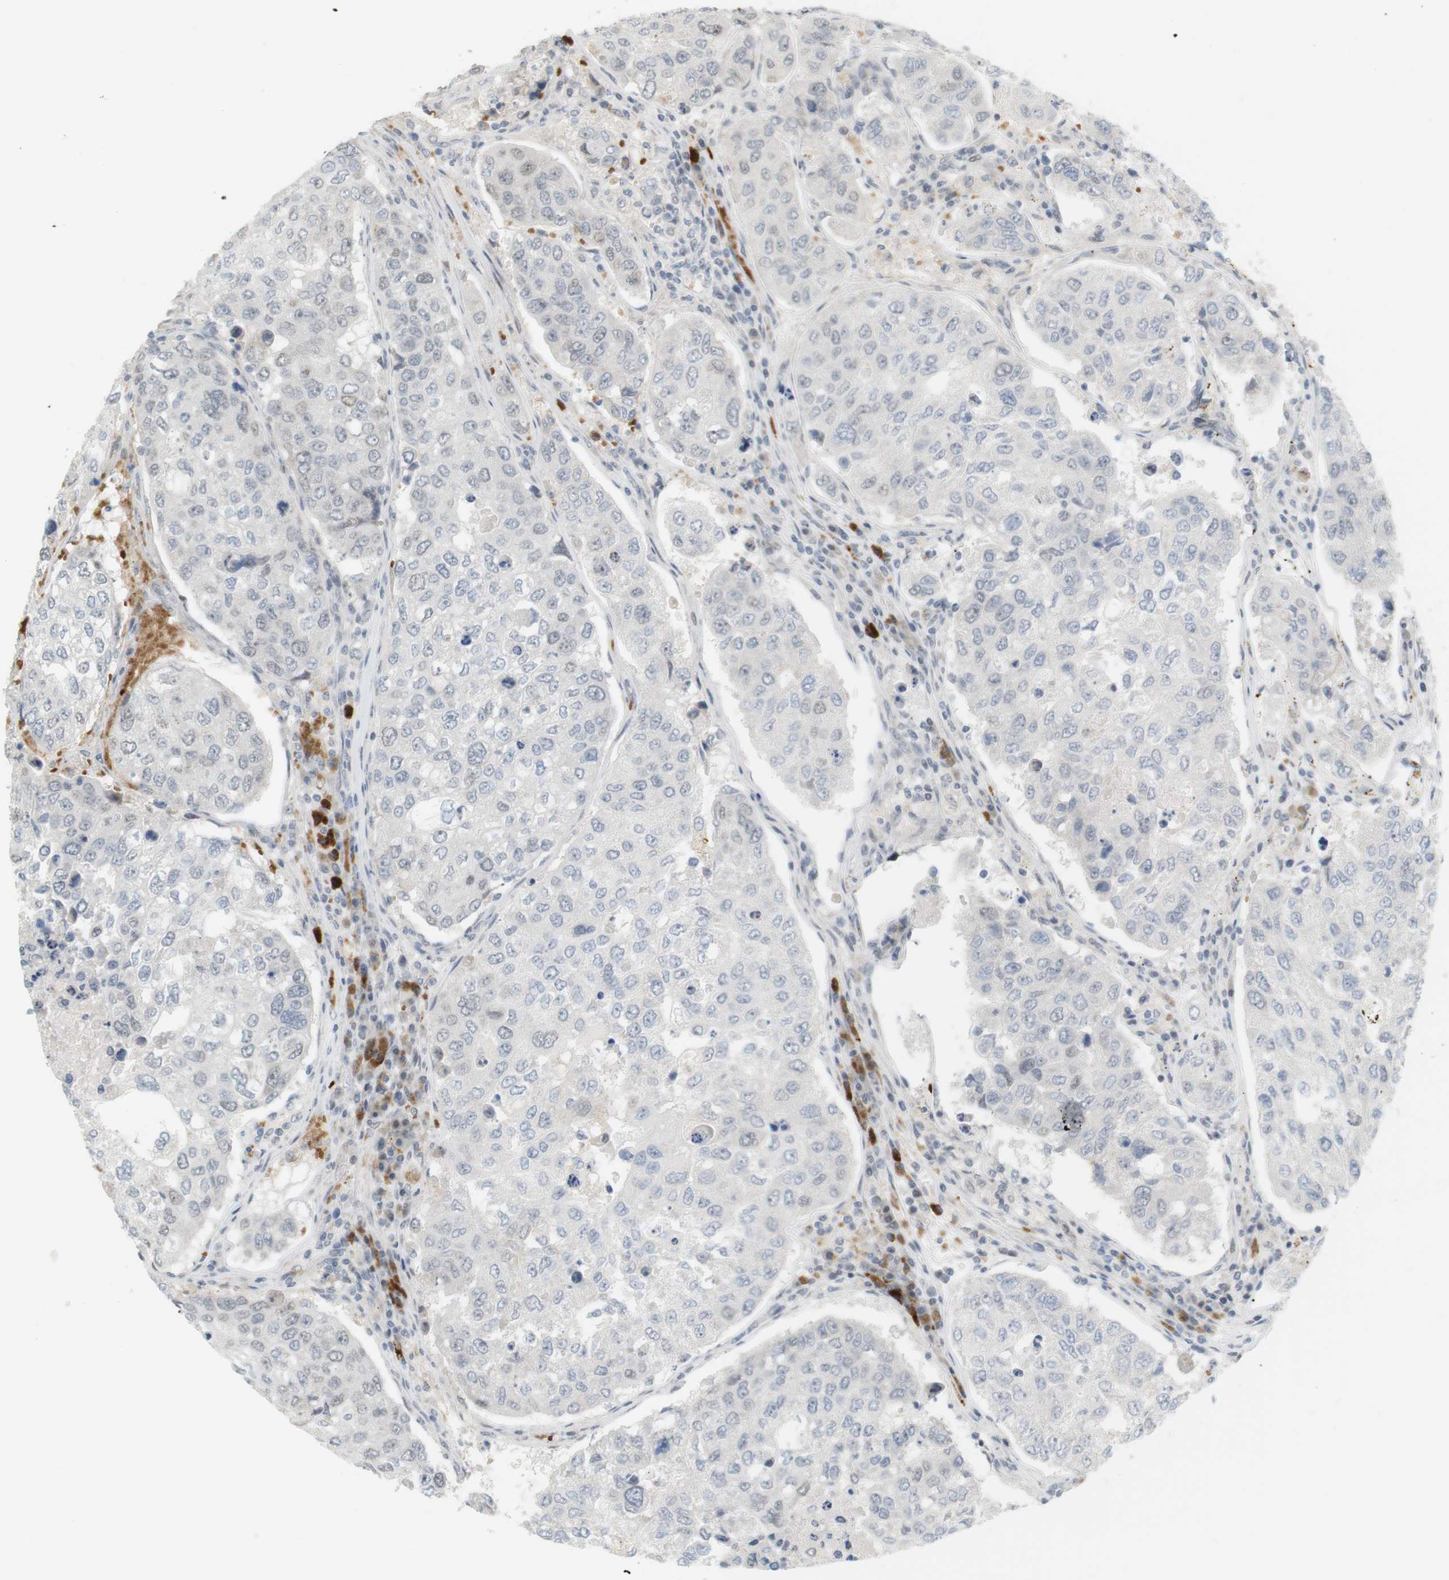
{"staining": {"intensity": "weak", "quantity": "<25%", "location": "nuclear"}, "tissue": "urothelial cancer", "cell_type": "Tumor cells", "image_type": "cancer", "snomed": [{"axis": "morphology", "description": "Urothelial carcinoma, High grade"}, {"axis": "topography", "description": "Lymph node"}, {"axis": "topography", "description": "Urinary bladder"}], "caption": "Histopathology image shows no significant protein positivity in tumor cells of high-grade urothelial carcinoma.", "gene": "DMC1", "patient": {"sex": "male", "age": 51}}